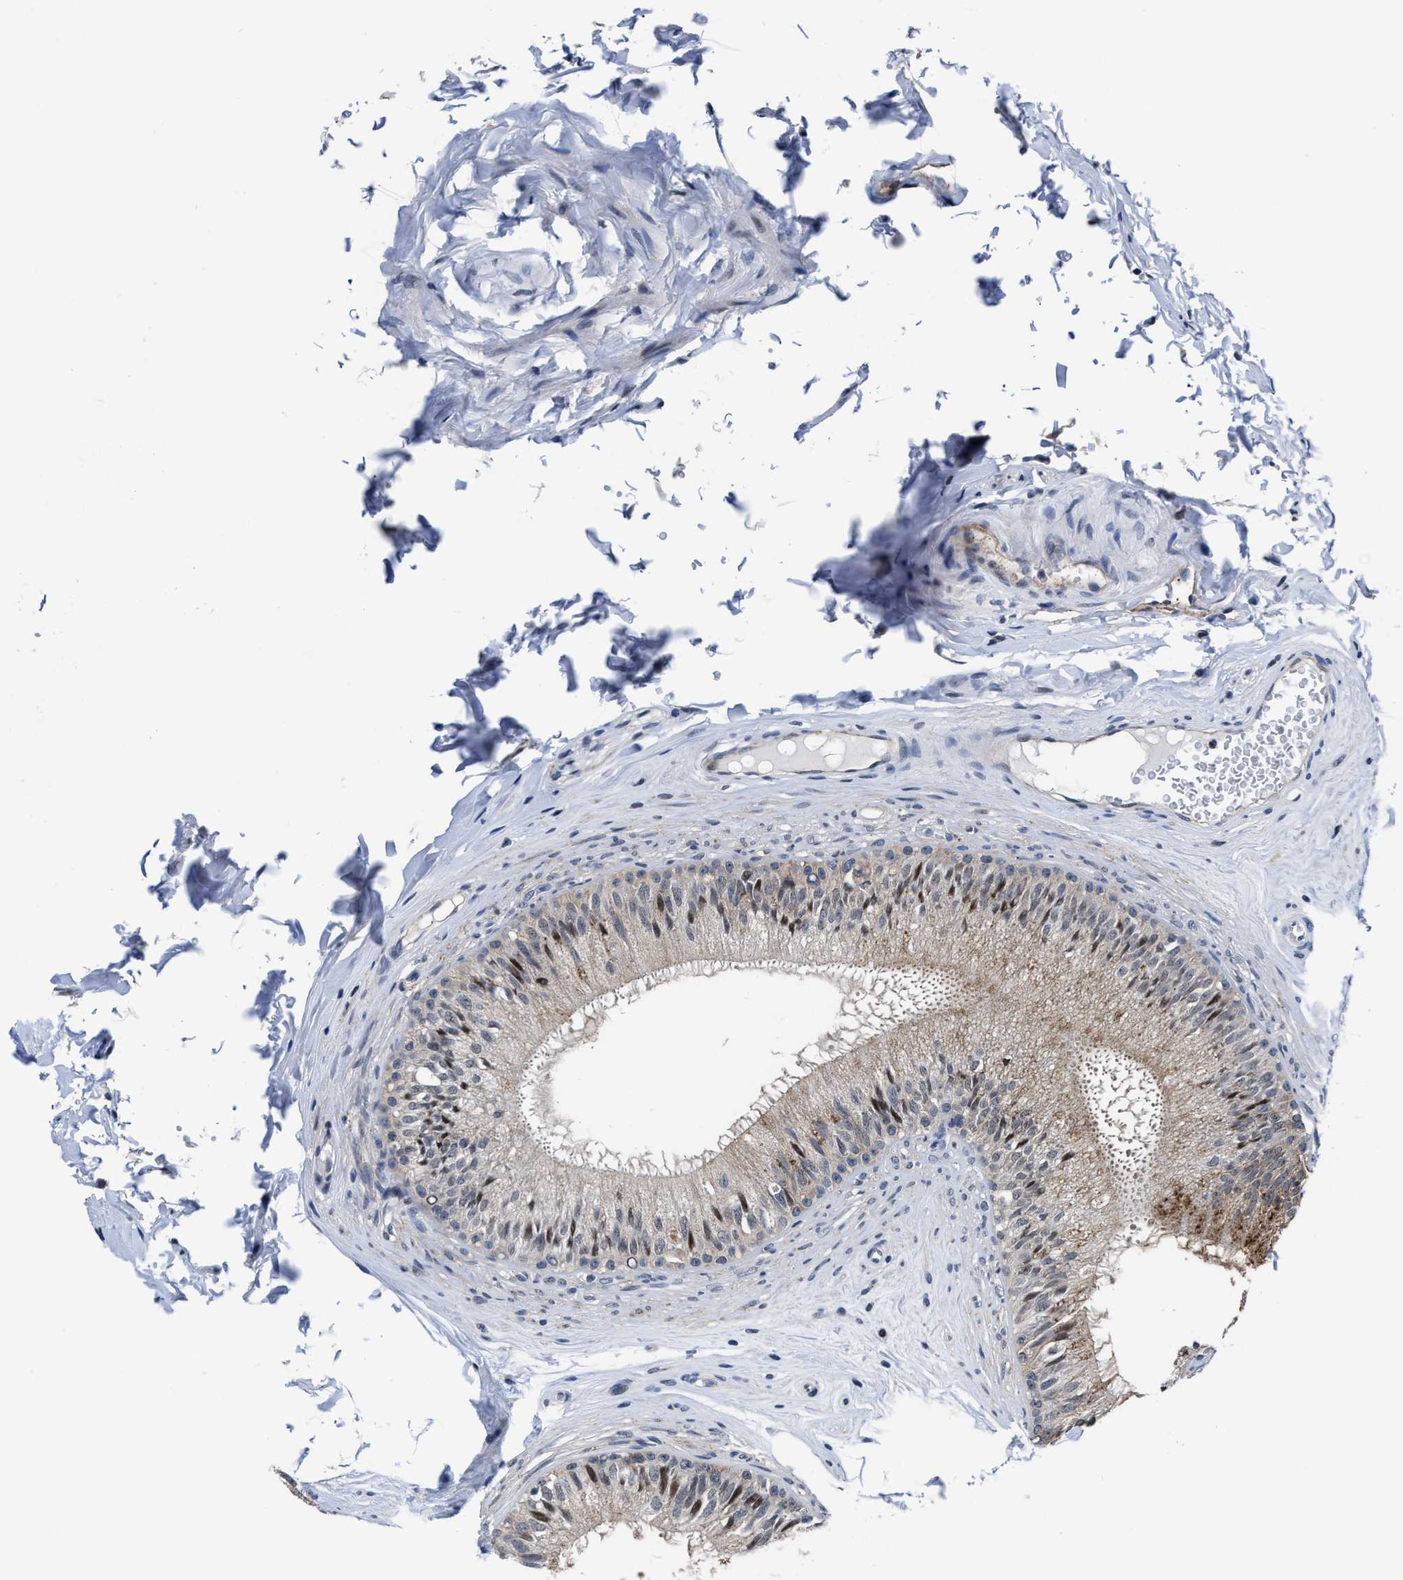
{"staining": {"intensity": "moderate", "quantity": "25%-75%", "location": "nuclear"}, "tissue": "epididymis", "cell_type": "Glandular cells", "image_type": "normal", "snomed": [{"axis": "morphology", "description": "Normal tissue, NOS"}, {"axis": "topography", "description": "Testis"}, {"axis": "topography", "description": "Epididymis"}], "caption": "An IHC micrograph of normal tissue is shown. Protein staining in brown labels moderate nuclear positivity in epididymis within glandular cells. The staining was performed using DAB (3,3'-diaminobenzidine) to visualize the protein expression in brown, while the nuclei were stained in blue with hematoxylin (Magnification: 20x).", "gene": "MARCKSL1", "patient": {"sex": "male", "age": 36}}